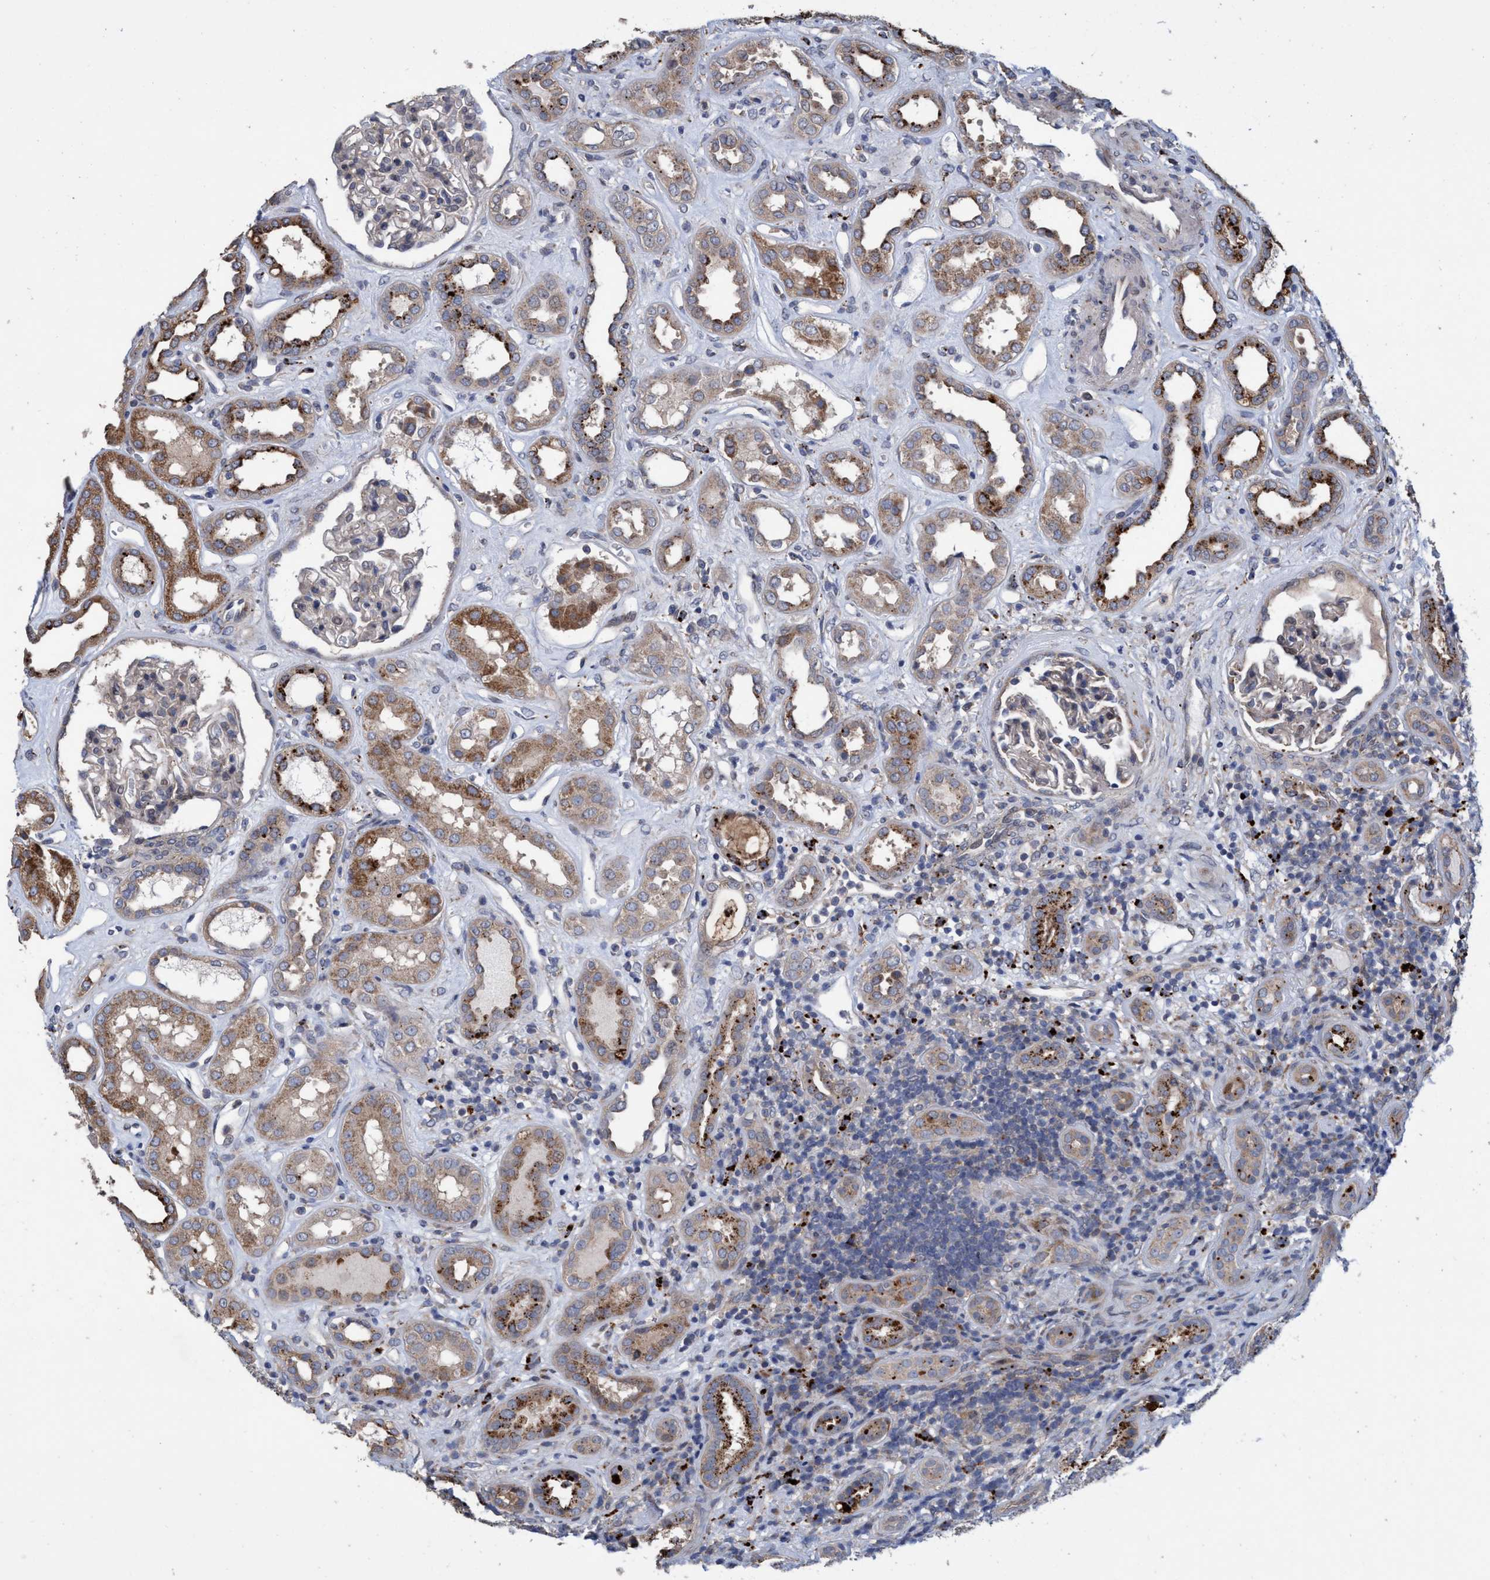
{"staining": {"intensity": "negative", "quantity": "none", "location": "none"}, "tissue": "kidney", "cell_type": "Cells in glomeruli", "image_type": "normal", "snomed": [{"axis": "morphology", "description": "Normal tissue, NOS"}, {"axis": "topography", "description": "Kidney"}], "caption": "Immunohistochemistry histopathology image of normal kidney: kidney stained with DAB displays no significant protein expression in cells in glomeruli.", "gene": "BBS9", "patient": {"sex": "male", "age": 59}}